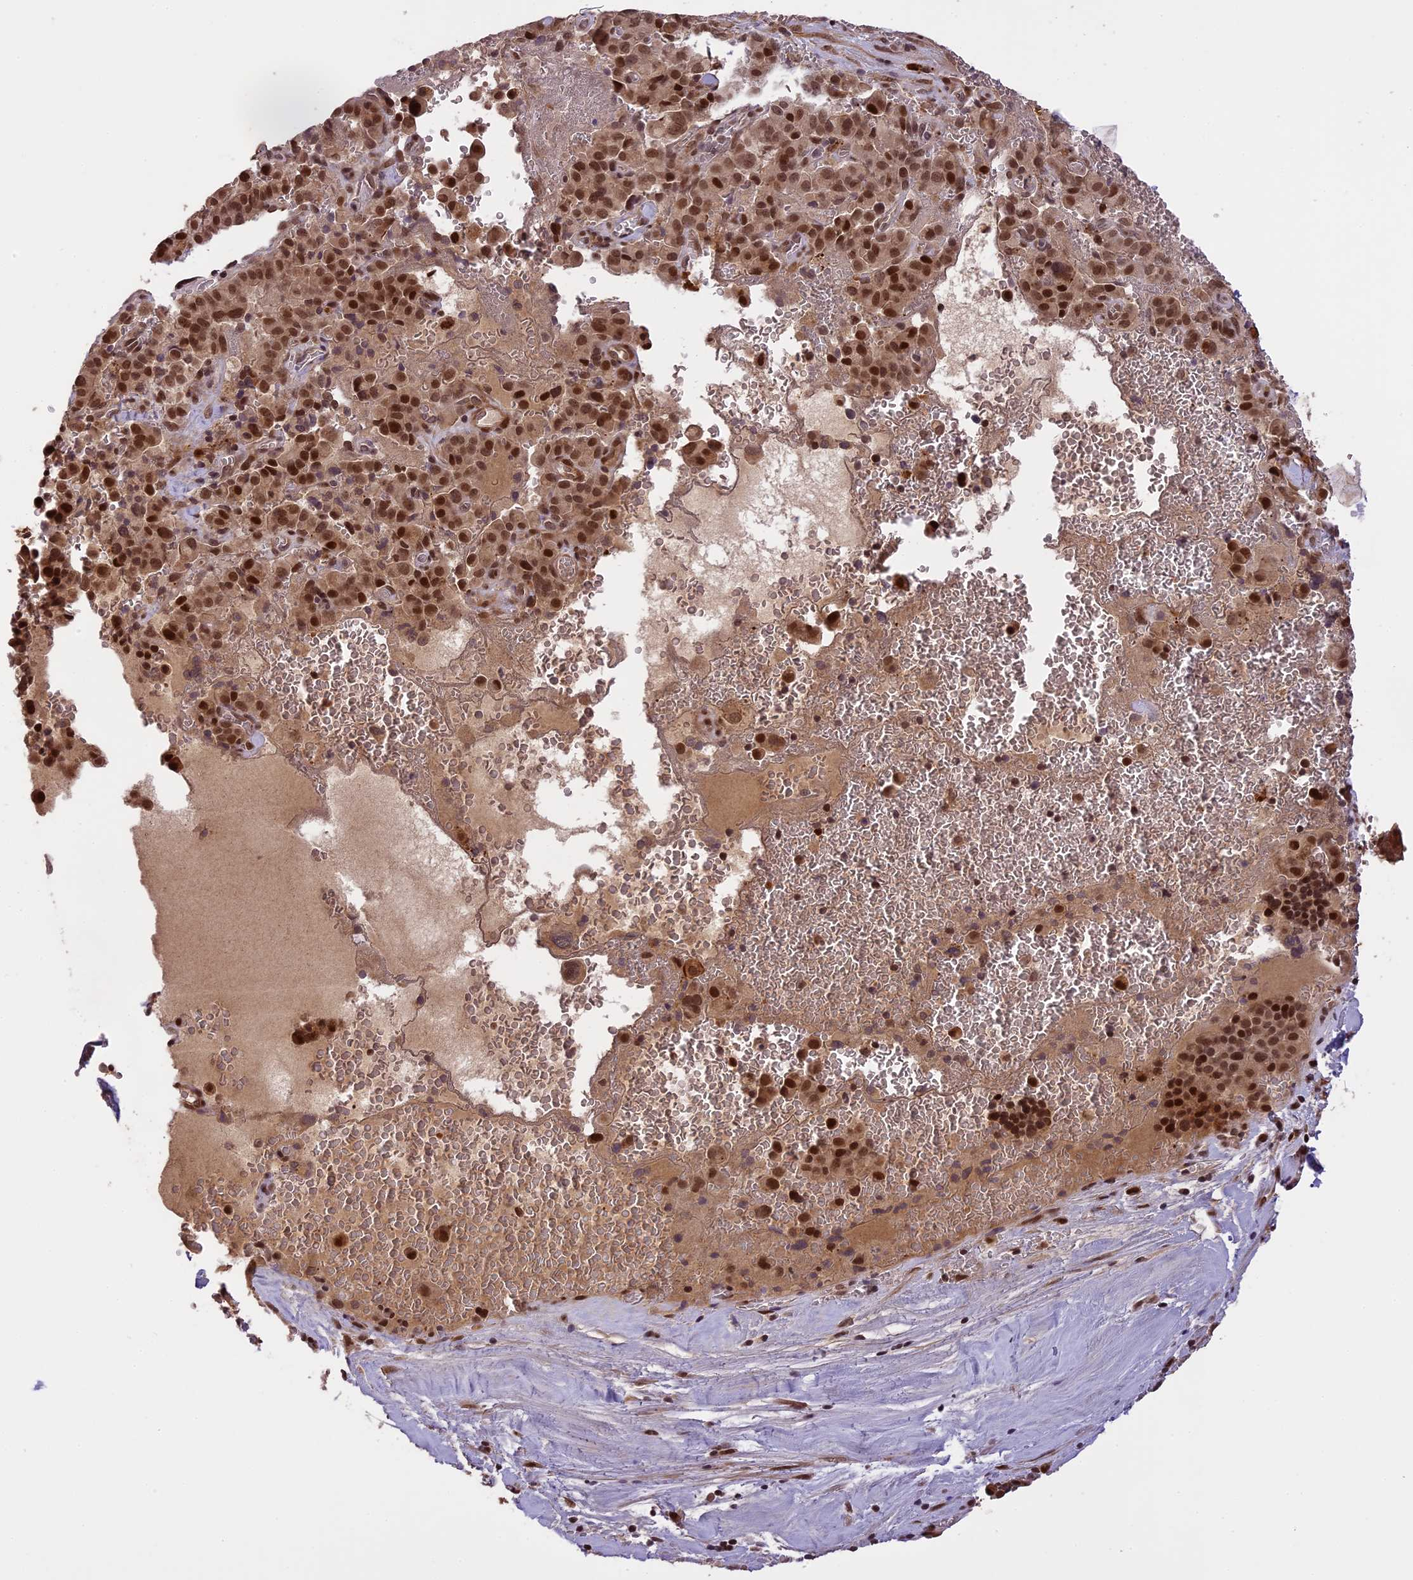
{"staining": {"intensity": "strong", "quantity": ">75%", "location": "nuclear"}, "tissue": "pancreatic cancer", "cell_type": "Tumor cells", "image_type": "cancer", "snomed": [{"axis": "morphology", "description": "Adenocarcinoma, NOS"}, {"axis": "topography", "description": "Pancreas"}], "caption": "Tumor cells exhibit high levels of strong nuclear staining in about >75% of cells in human adenocarcinoma (pancreatic).", "gene": "PRELID2", "patient": {"sex": "male", "age": 65}}